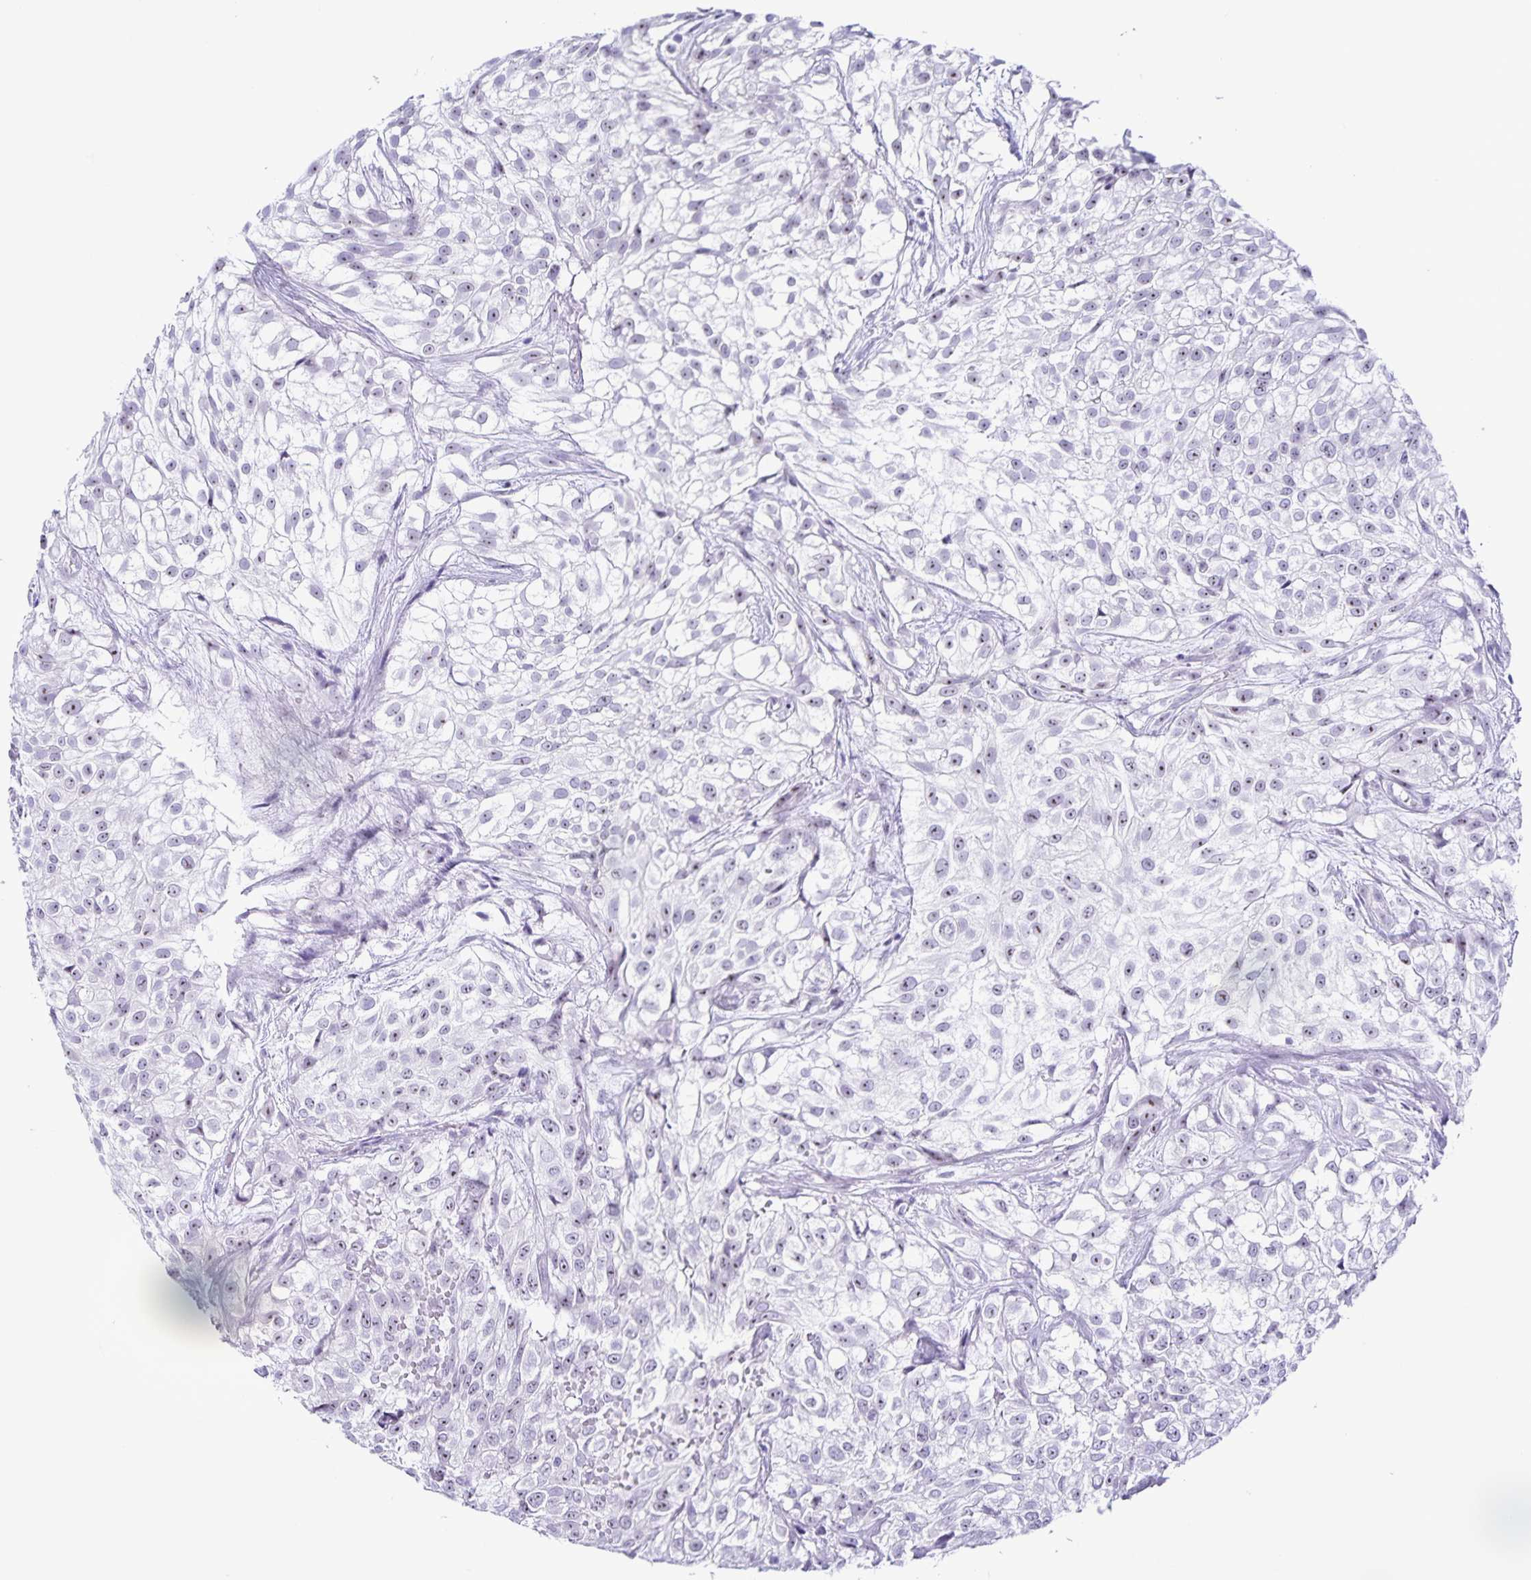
{"staining": {"intensity": "weak", "quantity": "<25%", "location": "nuclear"}, "tissue": "urothelial cancer", "cell_type": "Tumor cells", "image_type": "cancer", "snomed": [{"axis": "morphology", "description": "Urothelial carcinoma, High grade"}, {"axis": "topography", "description": "Urinary bladder"}], "caption": "The IHC photomicrograph has no significant staining in tumor cells of urothelial cancer tissue.", "gene": "FAM170A", "patient": {"sex": "male", "age": 56}}